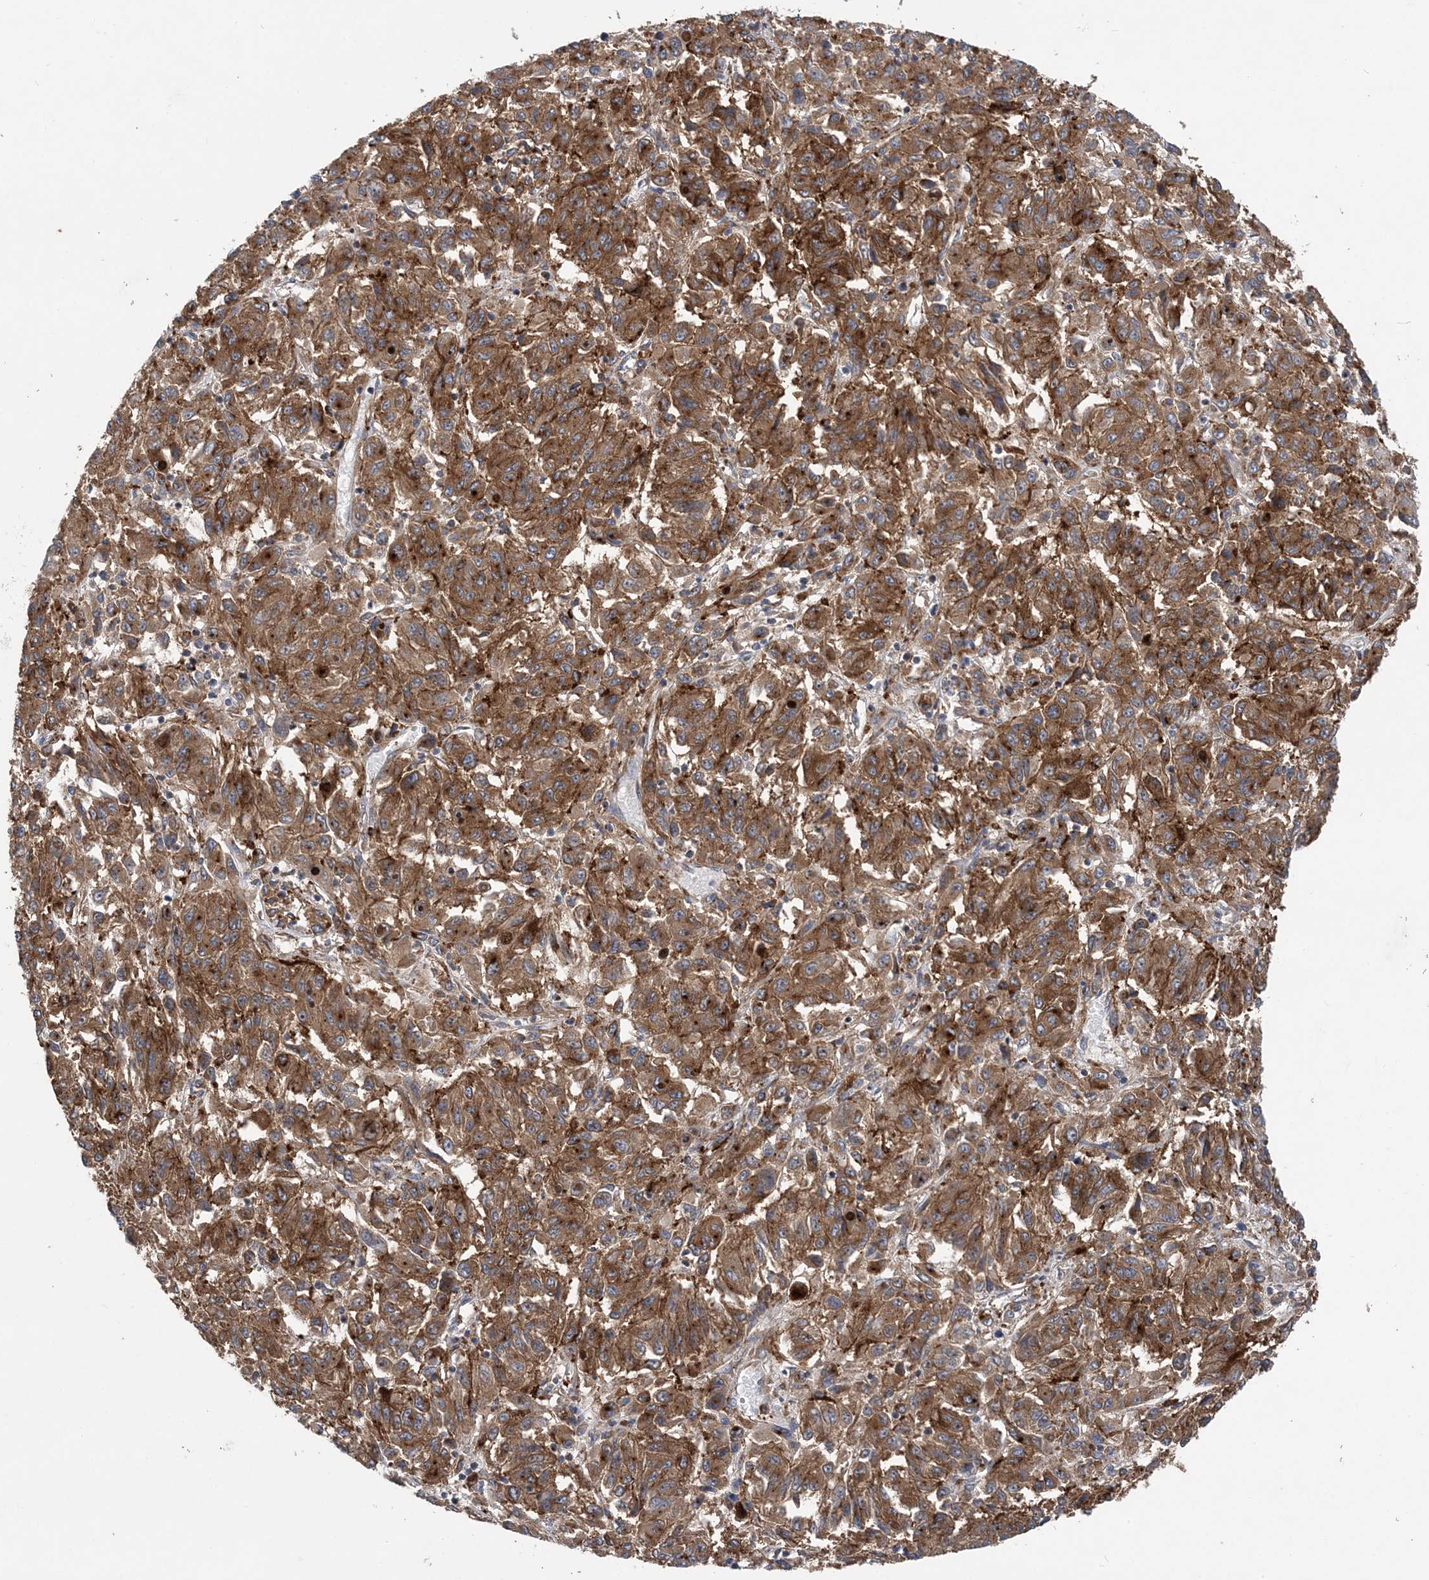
{"staining": {"intensity": "strong", "quantity": ">75%", "location": "cytoplasmic/membranous"}, "tissue": "melanoma", "cell_type": "Tumor cells", "image_type": "cancer", "snomed": [{"axis": "morphology", "description": "Malignant melanoma, Metastatic site"}, {"axis": "topography", "description": "Lung"}], "caption": "Protein staining by immunohistochemistry (IHC) demonstrates strong cytoplasmic/membranous staining in approximately >75% of tumor cells in malignant melanoma (metastatic site).", "gene": "PTTG1IP", "patient": {"sex": "male", "age": 64}}